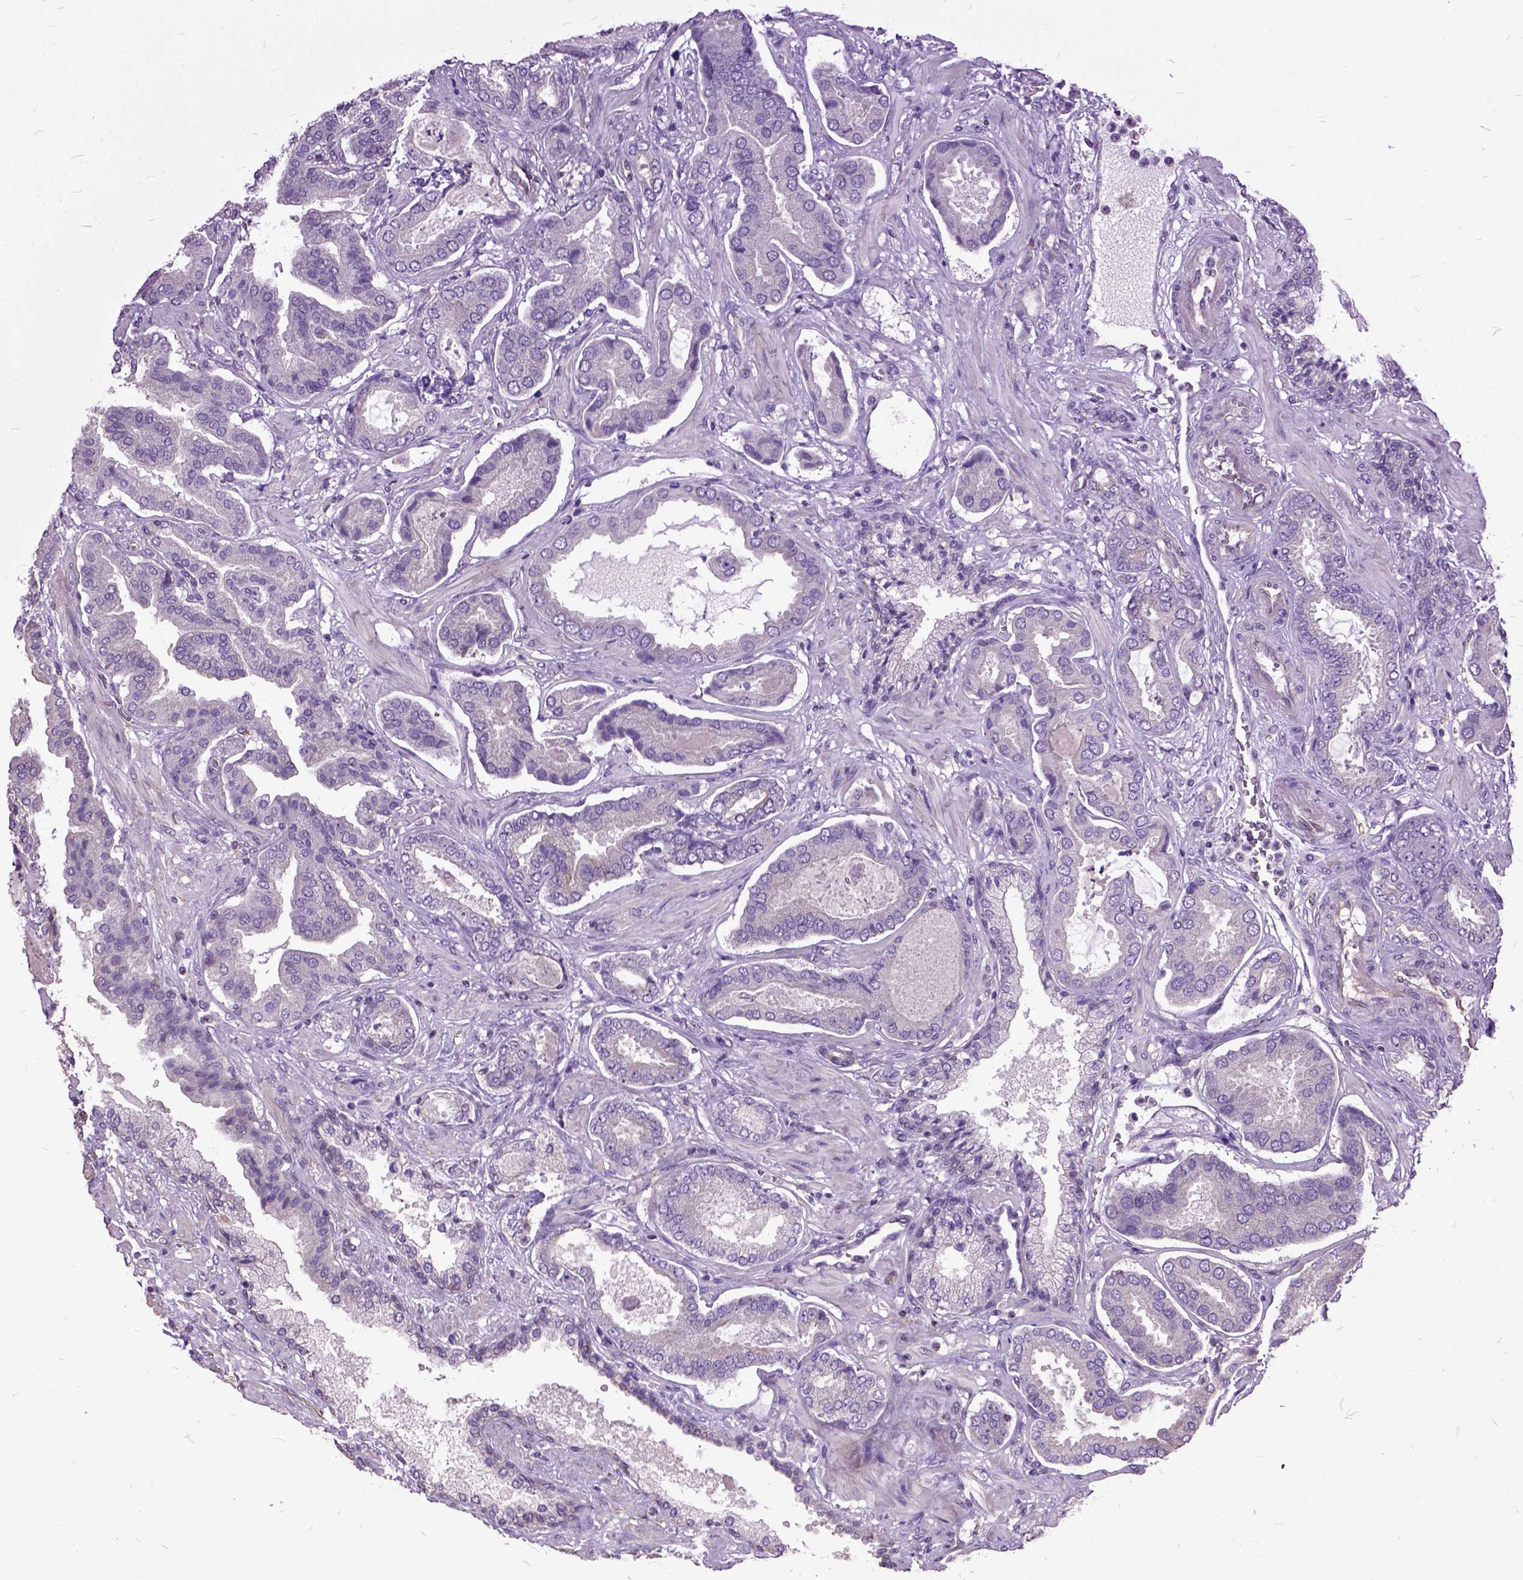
{"staining": {"intensity": "negative", "quantity": "none", "location": "none"}, "tissue": "prostate cancer", "cell_type": "Tumor cells", "image_type": "cancer", "snomed": [{"axis": "morphology", "description": "Adenocarcinoma, NOS"}, {"axis": "topography", "description": "Prostate"}], "caption": "Tumor cells show no significant staining in adenocarcinoma (prostate). (DAB (3,3'-diaminobenzidine) immunohistochemistry with hematoxylin counter stain).", "gene": "AREG", "patient": {"sex": "male", "age": 64}}